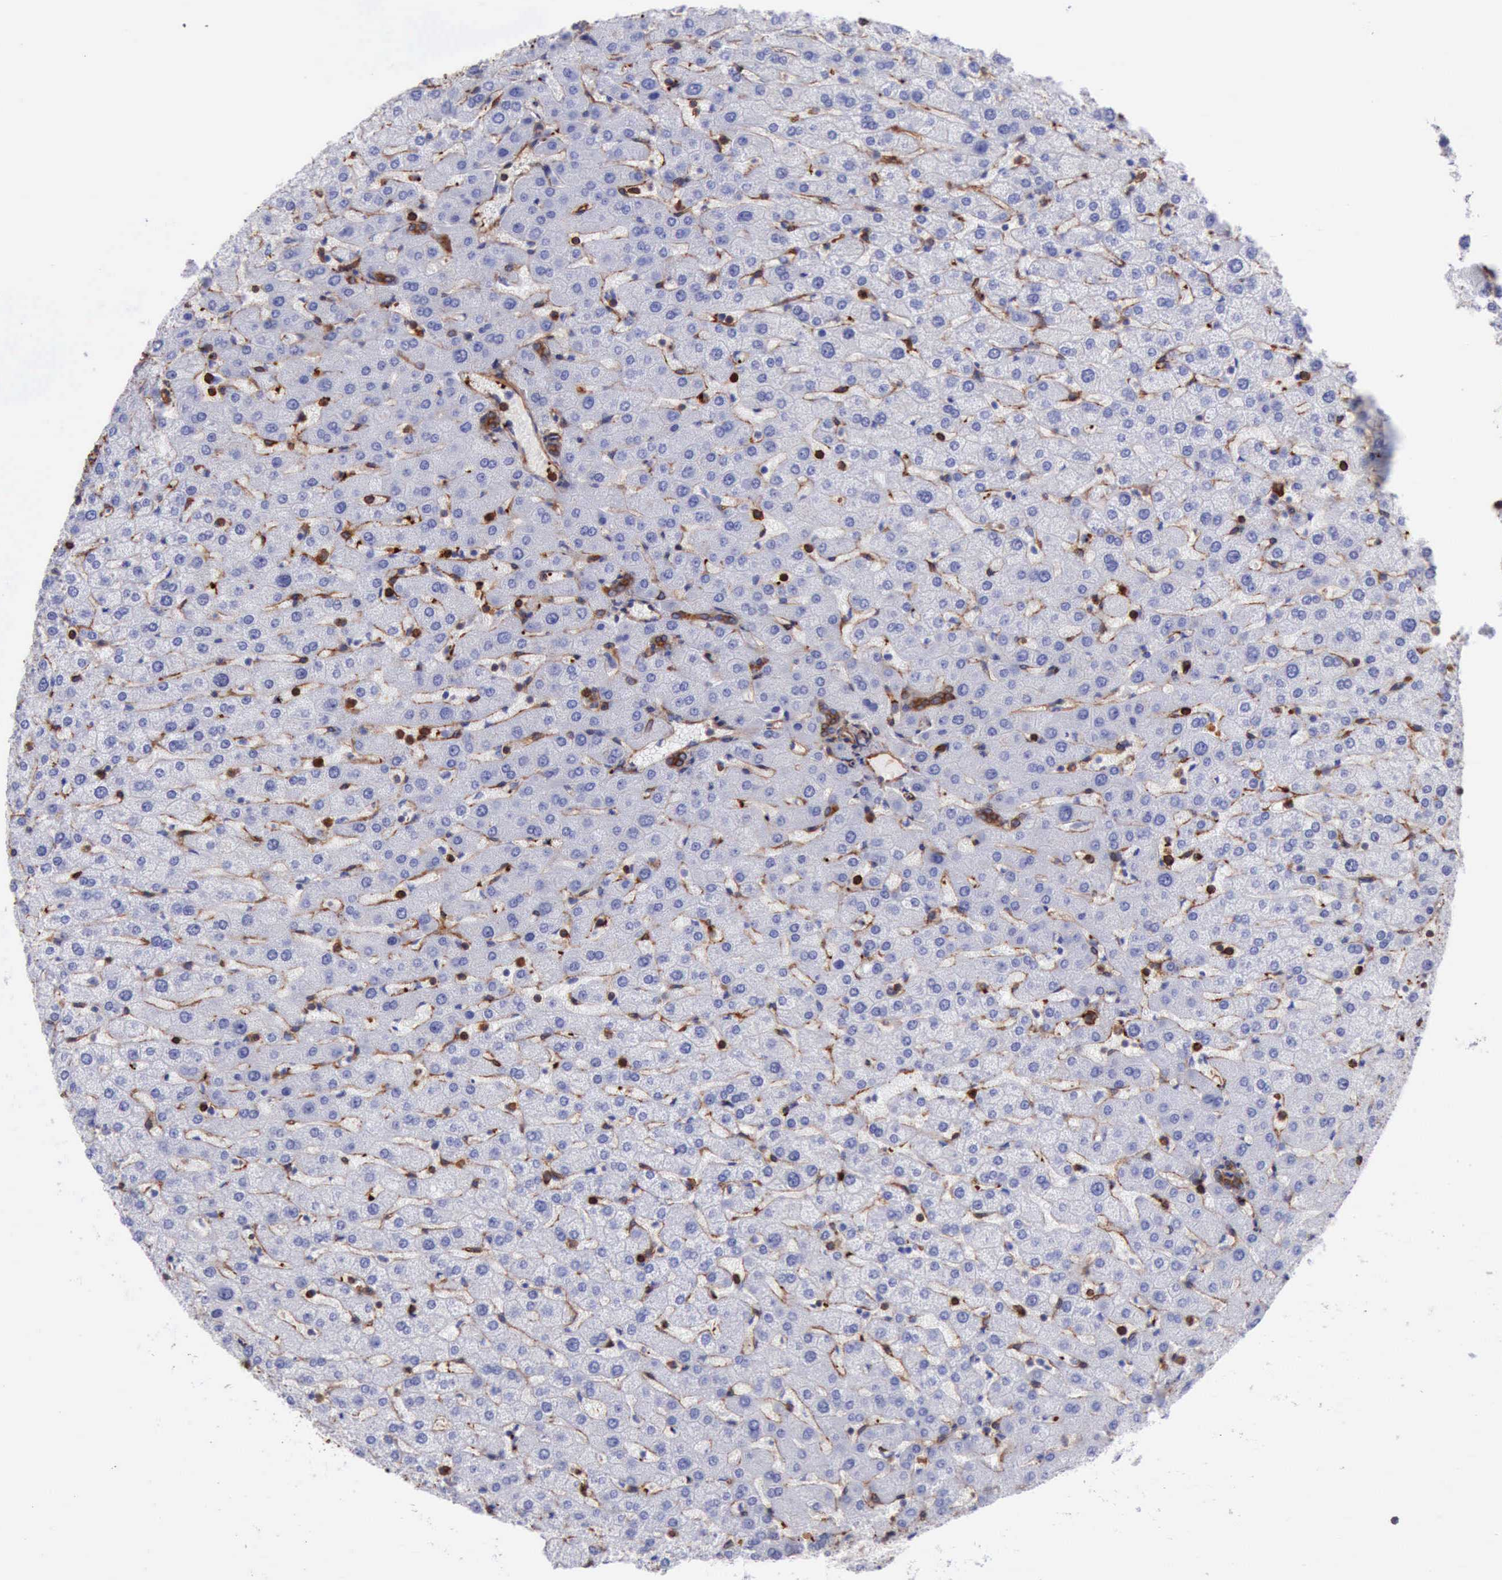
{"staining": {"intensity": "moderate", "quantity": ">75%", "location": "cytoplasmic/membranous"}, "tissue": "liver", "cell_type": "Cholangiocytes", "image_type": "normal", "snomed": [{"axis": "morphology", "description": "Normal tissue, NOS"}, {"axis": "morphology", "description": "Fibrosis, NOS"}, {"axis": "topography", "description": "Liver"}], "caption": "High-magnification brightfield microscopy of normal liver stained with DAB (3,3'-diaminobenzidine) (brown) and counterstained with hematoxylin (blue). cholangiocytes exhibit moderate cytoplasmic/membranous positivity is identified in approximately>75% of cells.", "gene": "FLNA", "patient": {"sex": "female", "age": 29}}